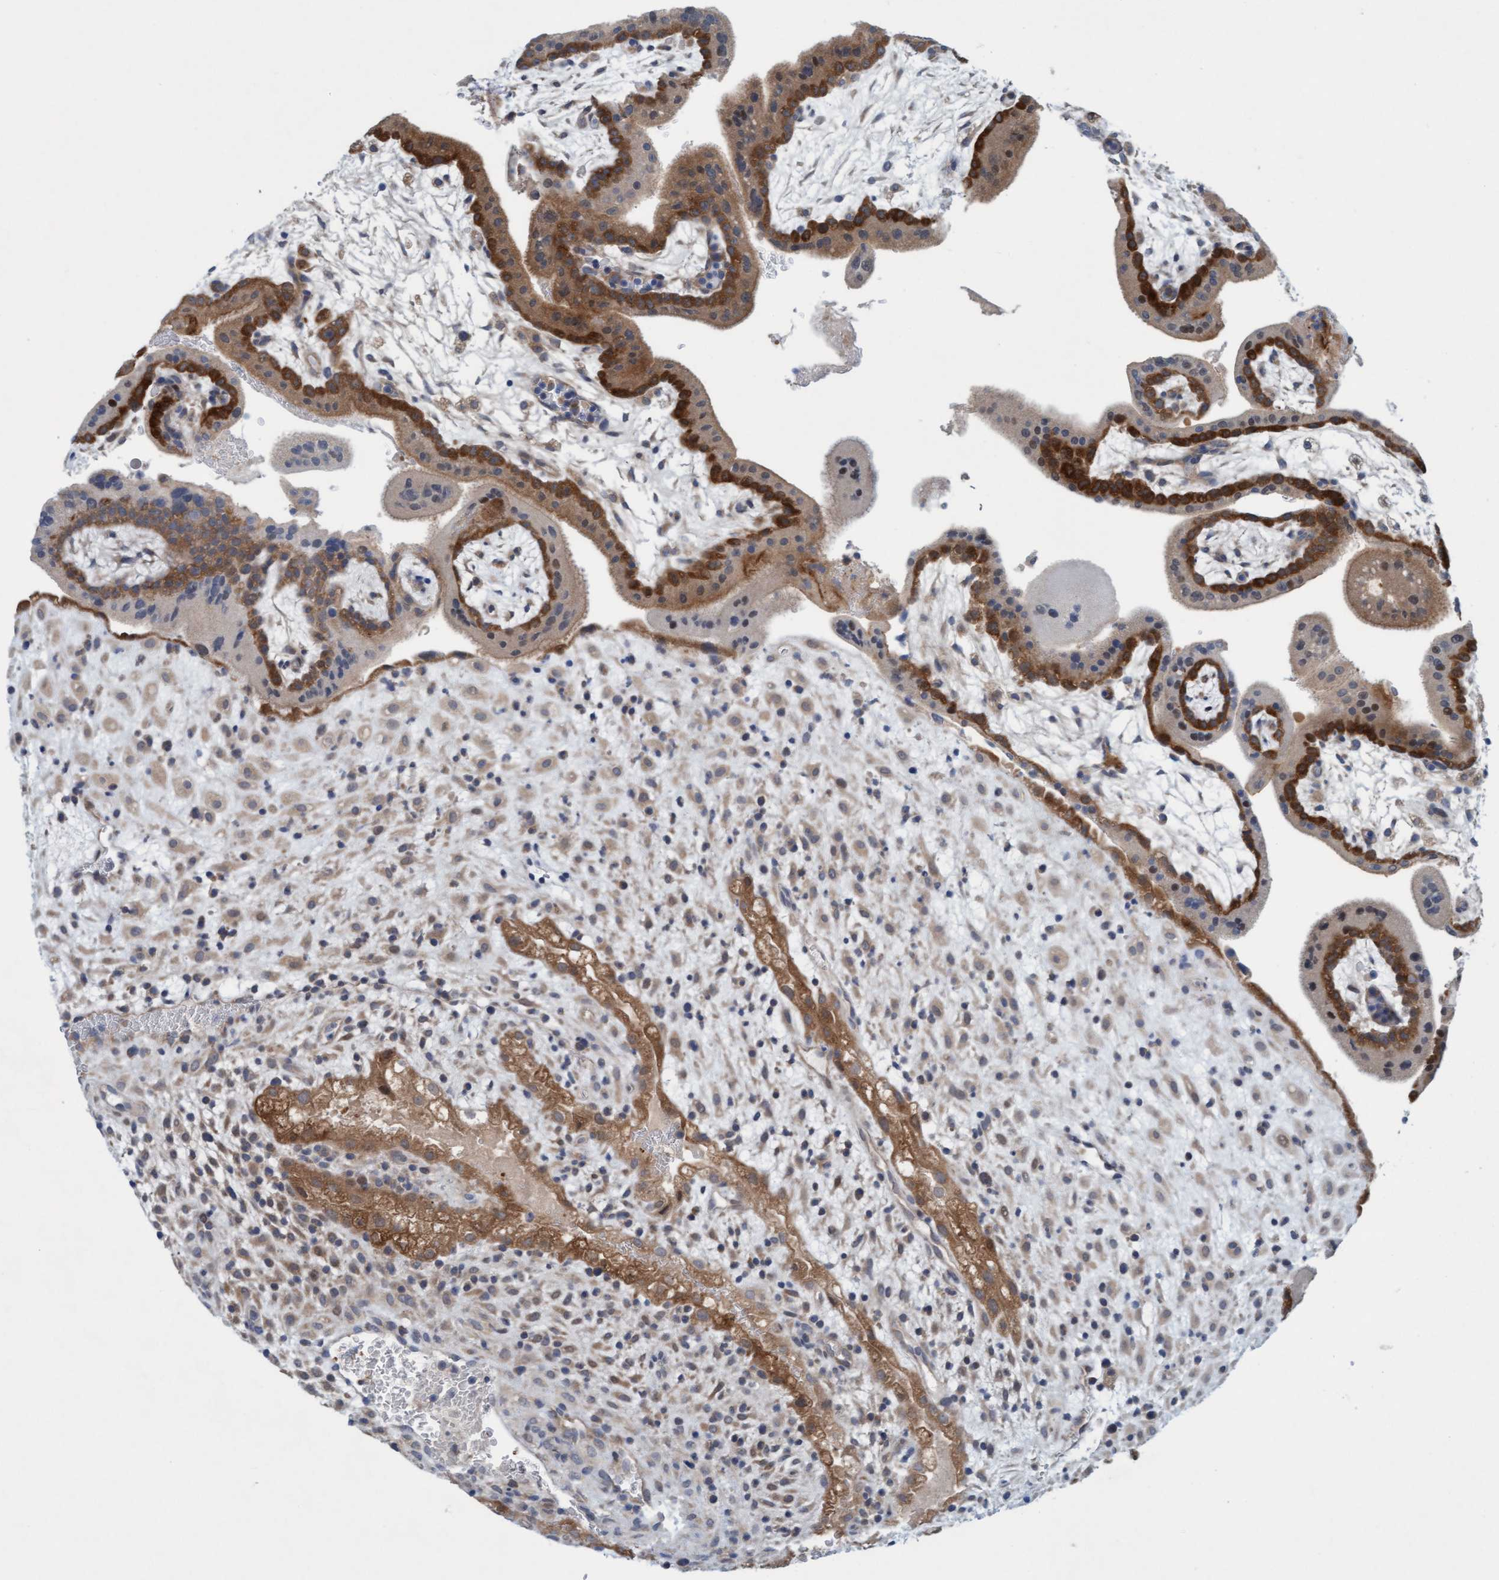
{"staining": {"intensity": "strong", "quantity": "<25%", "location": "cytoplasmic/membranous"}, "tissue": "placenta", "cell_type": "Trophoblastic cells", "image_type": "normal", "snomed": [{"axis": "morphology", "description": "Normal tissue, NOS"}, {"axis": "topography", "description": "Placenta"}], "caption": "Strong cytoplasmic/membranous positivity is identified in approximately <25% of trophoblastic cells in unremarkable placenta. Ihc stains the protein in brown and the nuclei are stained blue.", "gene": "KLHL25", "patient": {"sex": "female", "age": 35}}